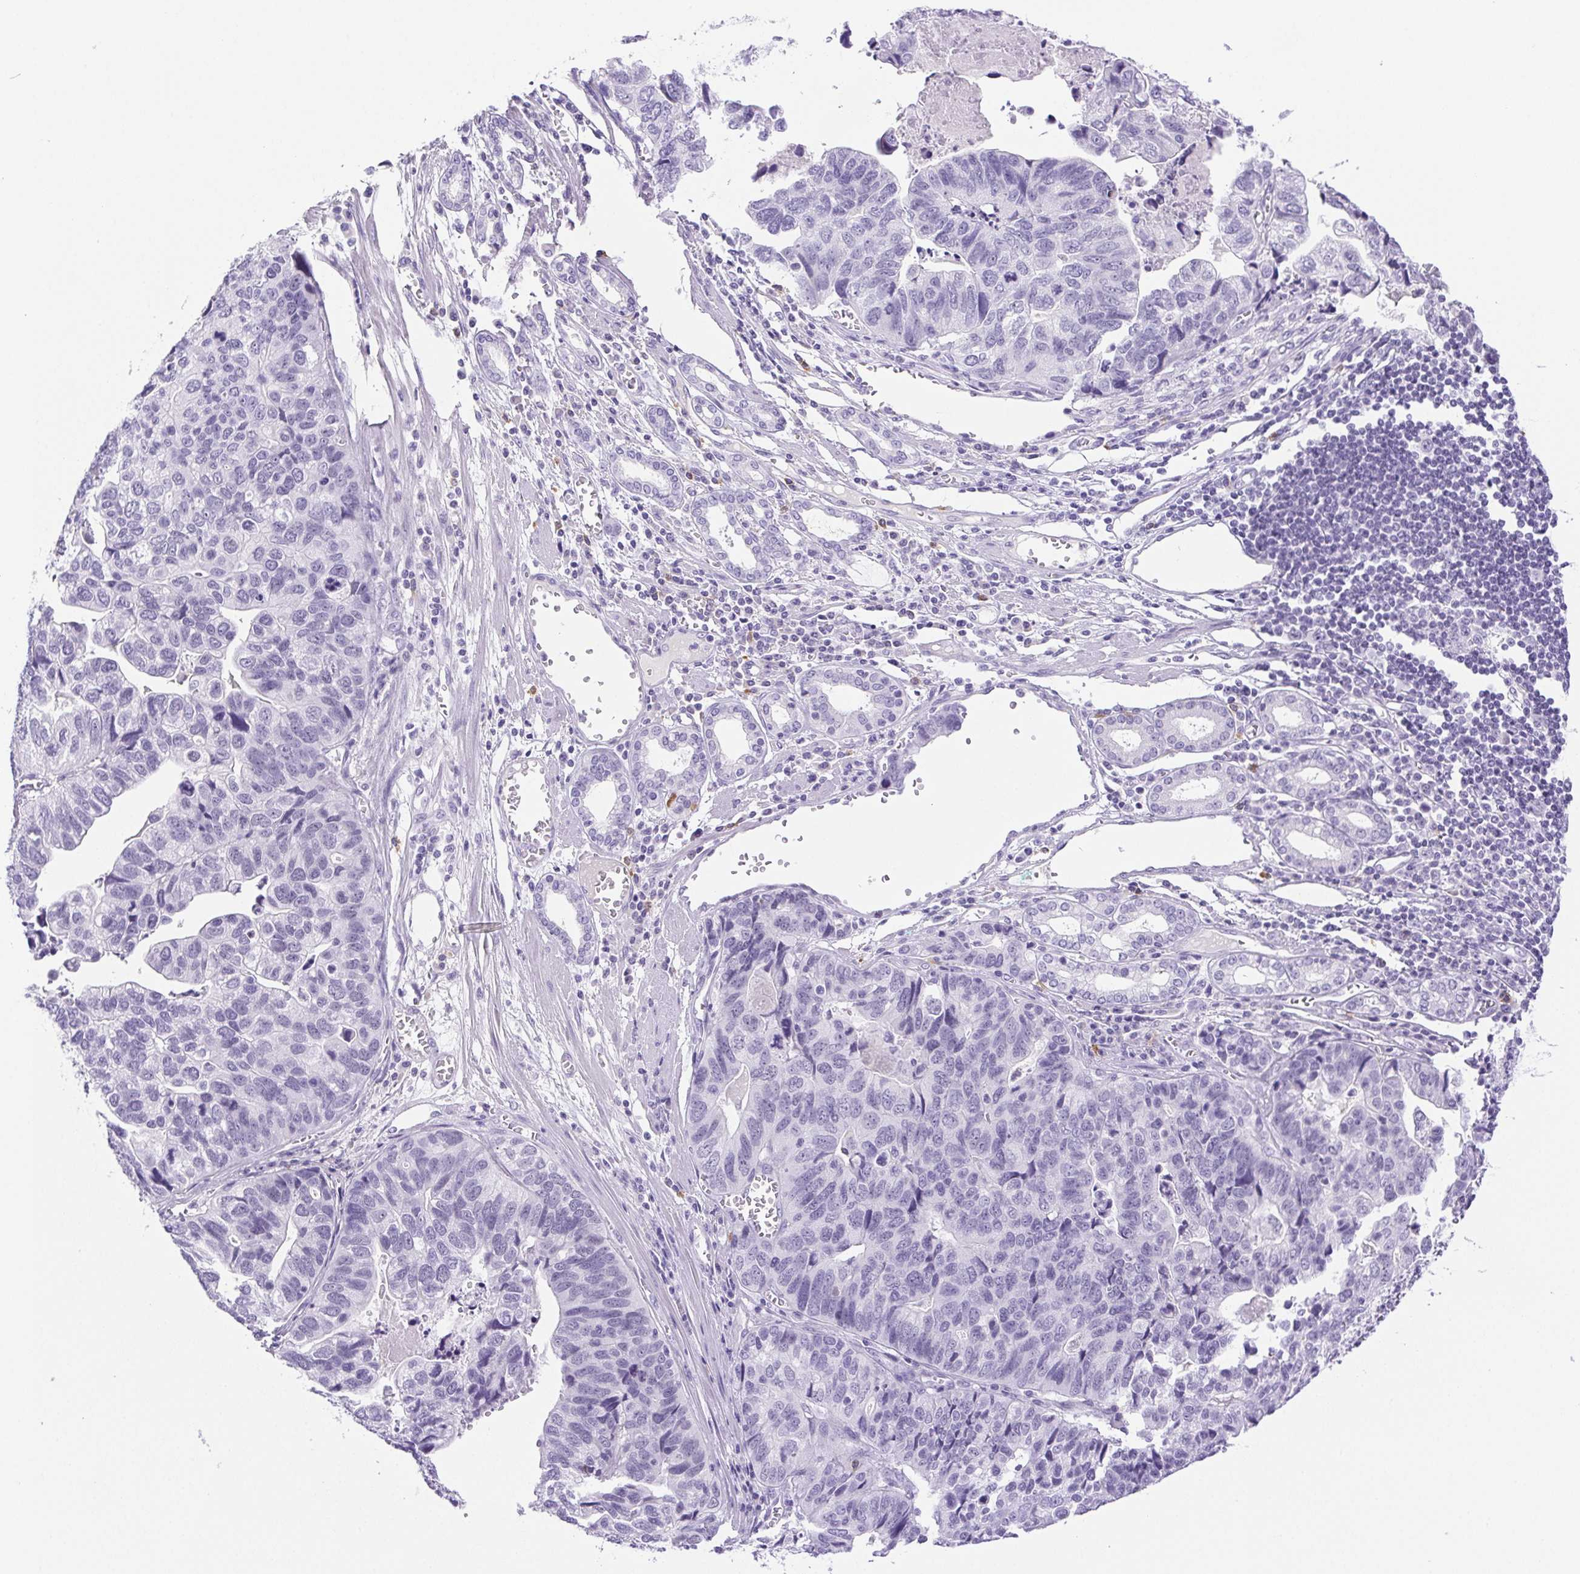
{"staining": {"intensity": "negative", "quantity": "none", "location": "none"}, "tissue": "stomach cancer", "cell_type": "Tumor cells", "image_type": "cancer", "snomed": [{"axis": "morphology", "description": "Adenocarcinoma, NOS"}, {"axis": "topography", "description": "Stomach, upper"}], "caption": "Immunohistochemical staining of human stomach adenocarcinoma reveals no significant staining in tumor cells.", "gene": "PAPPA2", "patient": {"sex": "female", "age": 67}}